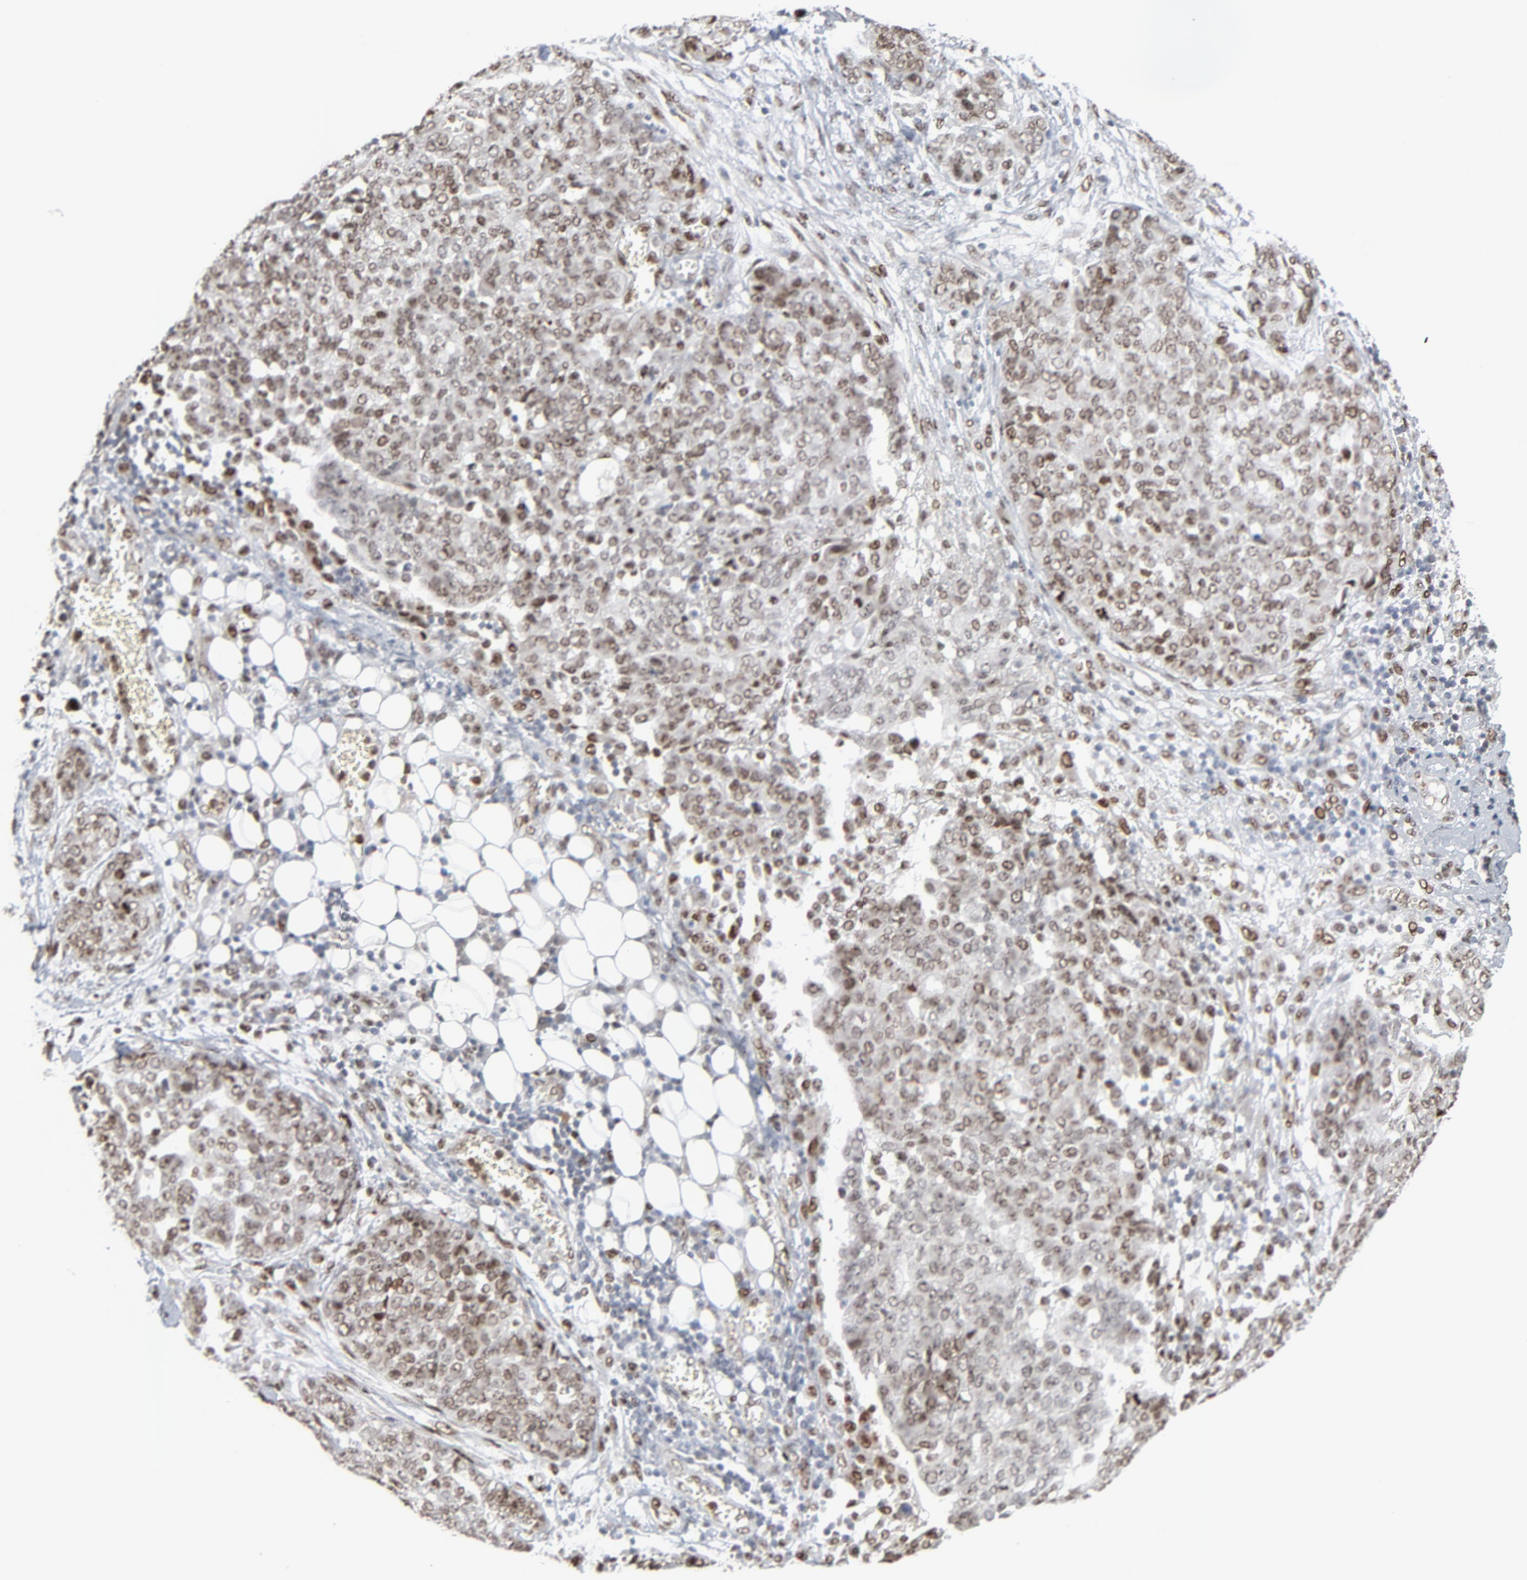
{"staining": {"intensity": "strong", "quantity": ">75%", "location": "nuclear"}, "tissue": "ovarian cancer", "cell_type": "Tumor cells", "image_type": "cancer", "snomed": [{"axis": "morphology", "description": "Cystadenocarcinoma, serous, NOS"}, {"axis": "topography", "description": "Soft tissue"}, {"axis": "topography", "description": "Ovary"}], "caption": "A micrograph of ovarian cancer stained for a protein reveals strong nuclear brown staining in tumor cells.", "gene": "CUX1", "patient": {"sex": "female", "age": 57}}